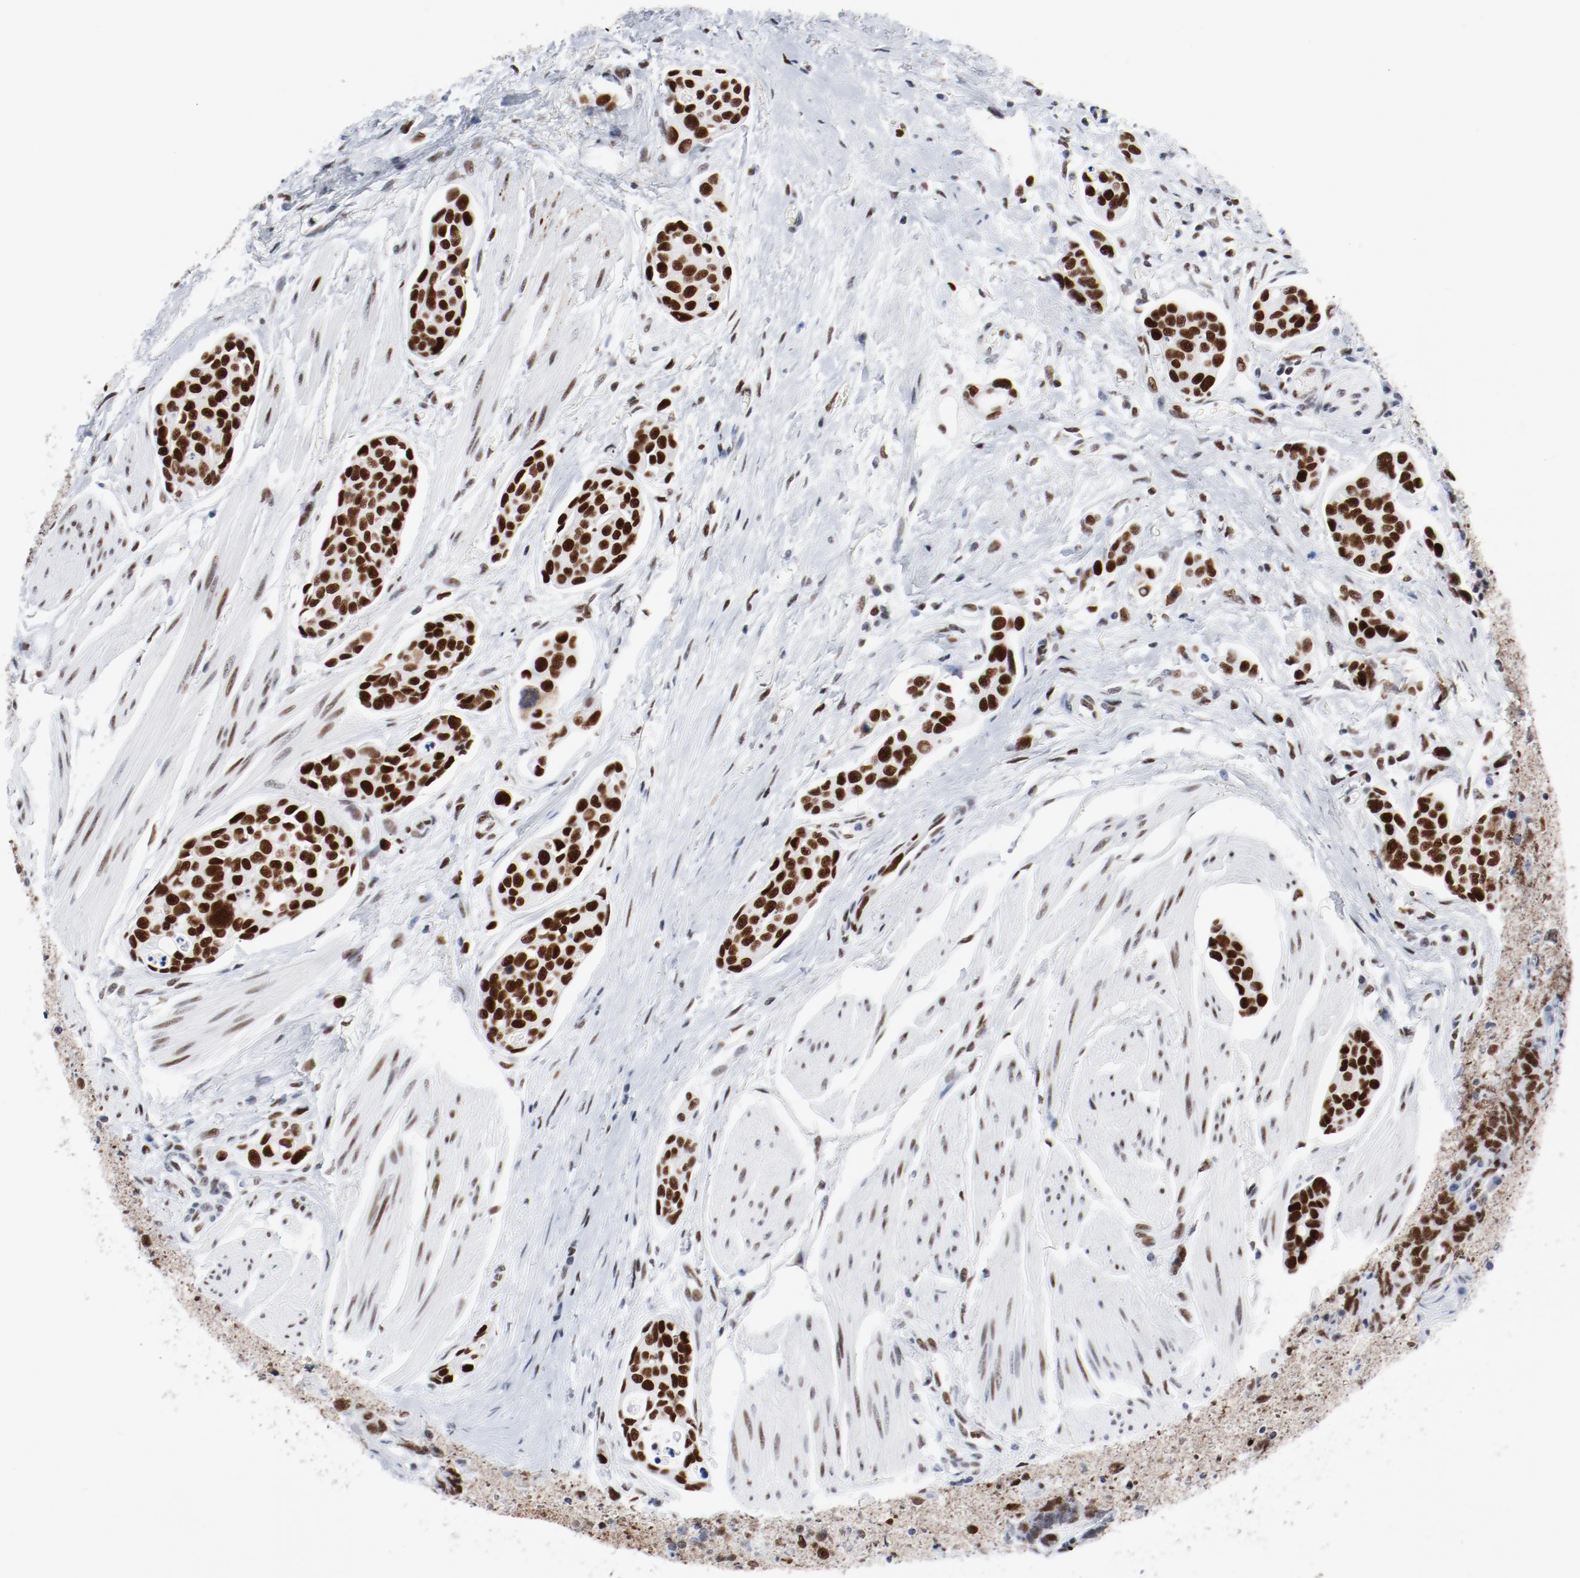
{"staining": {"intensity": "strong", "quantity": ">75%", "location": "nuclear"}, "tissue": "urothelial cancer", "cell_type": "Tumor cells", "image_type": "cancer", "snomed": [{"axis": "morphology", "description": "Urothelial carcinoma, High grade"}, {"axis": "topography", "description": "Urinary bladder"}], "caption": "Protein expression by immunohistochemistry (IHC) demonstrates strong nuclear staining in about >75% of tumor cells in urothelial cancer.", "gene": "POLD1", "patient": {"sex": "male", "age": 78}}